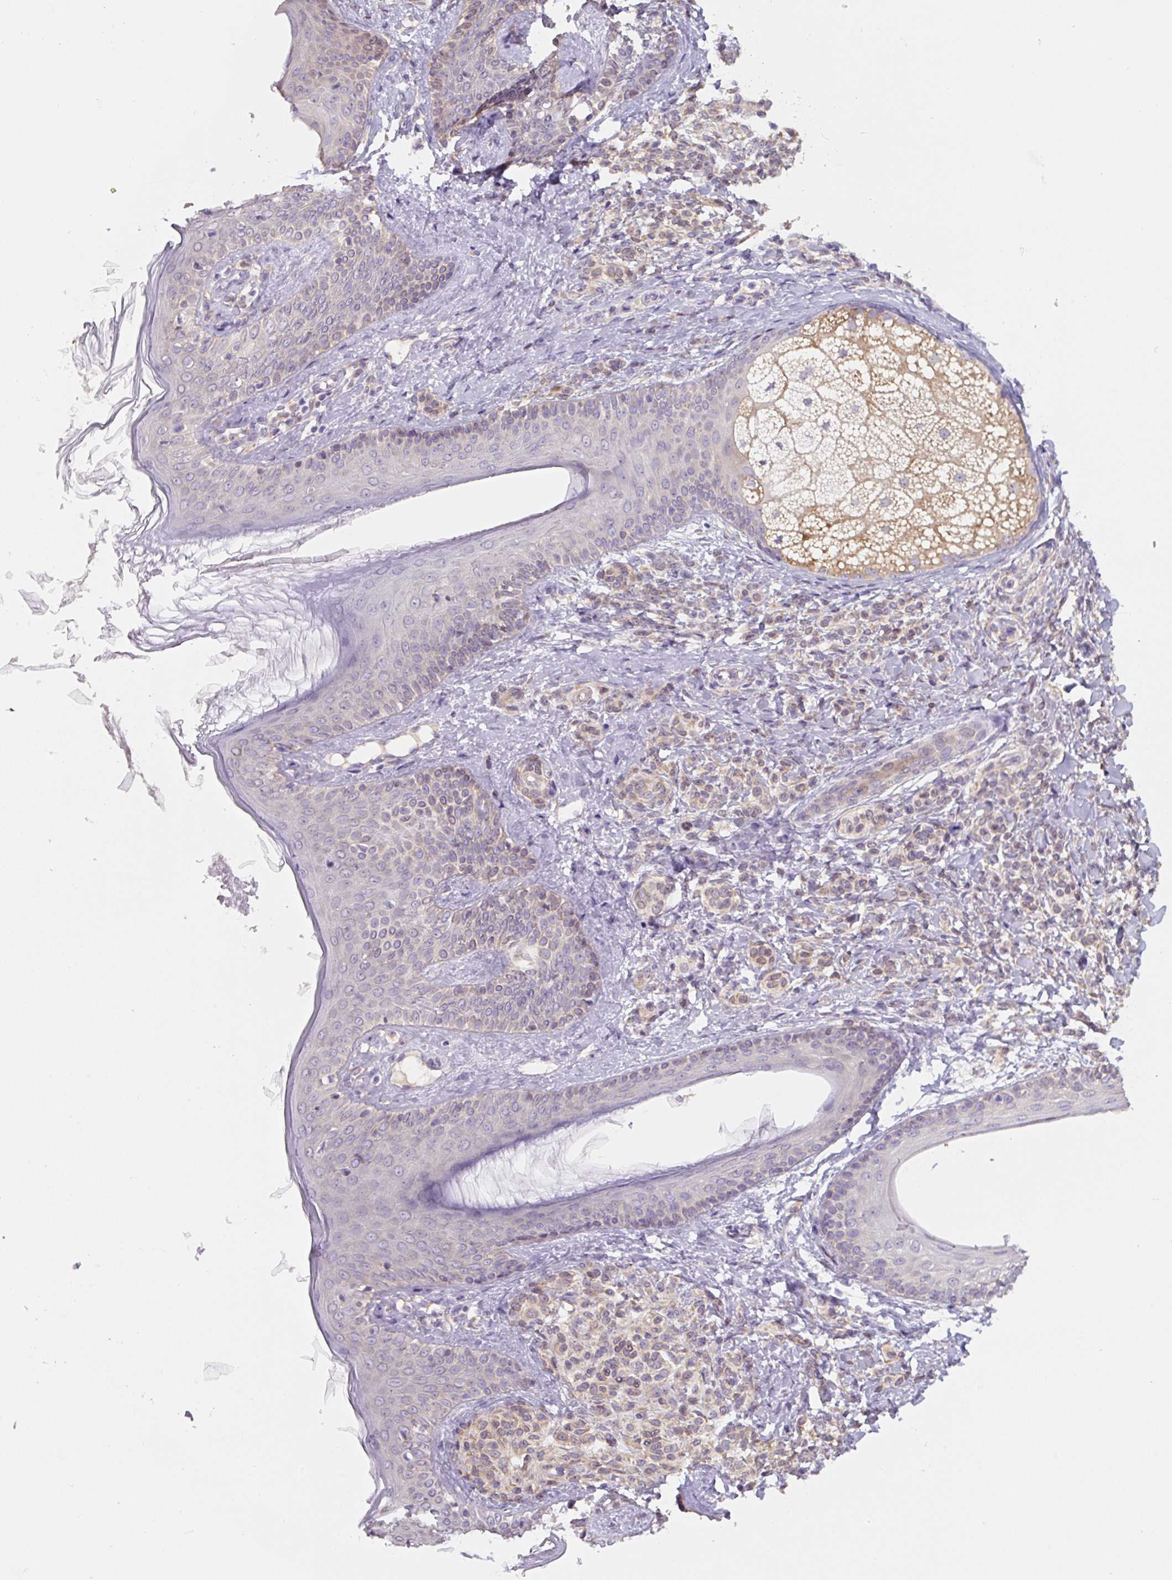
{"staining": {"intensity": "negative", "quantity": "none", "location": "none"}, "tissue": "skin", "cell_type": "Fibroblasts", "image_type": "normal", "snomed": [{"axis": "morphology", "description": "Normal tissue, NOS"}, {"axis": "topography", "description": "Skin"}], "caption": "This micrograph is of benign skin stained with IHC to label a protein in brown with the nuclei are counter-stained blue. There is no positivity in fibroblasts. (Immunohistochemistry (ihc), brightfield microscopy, high magnification).", "gene": "ASRGL1", "patient": {"sex": "male", "age": 16}}